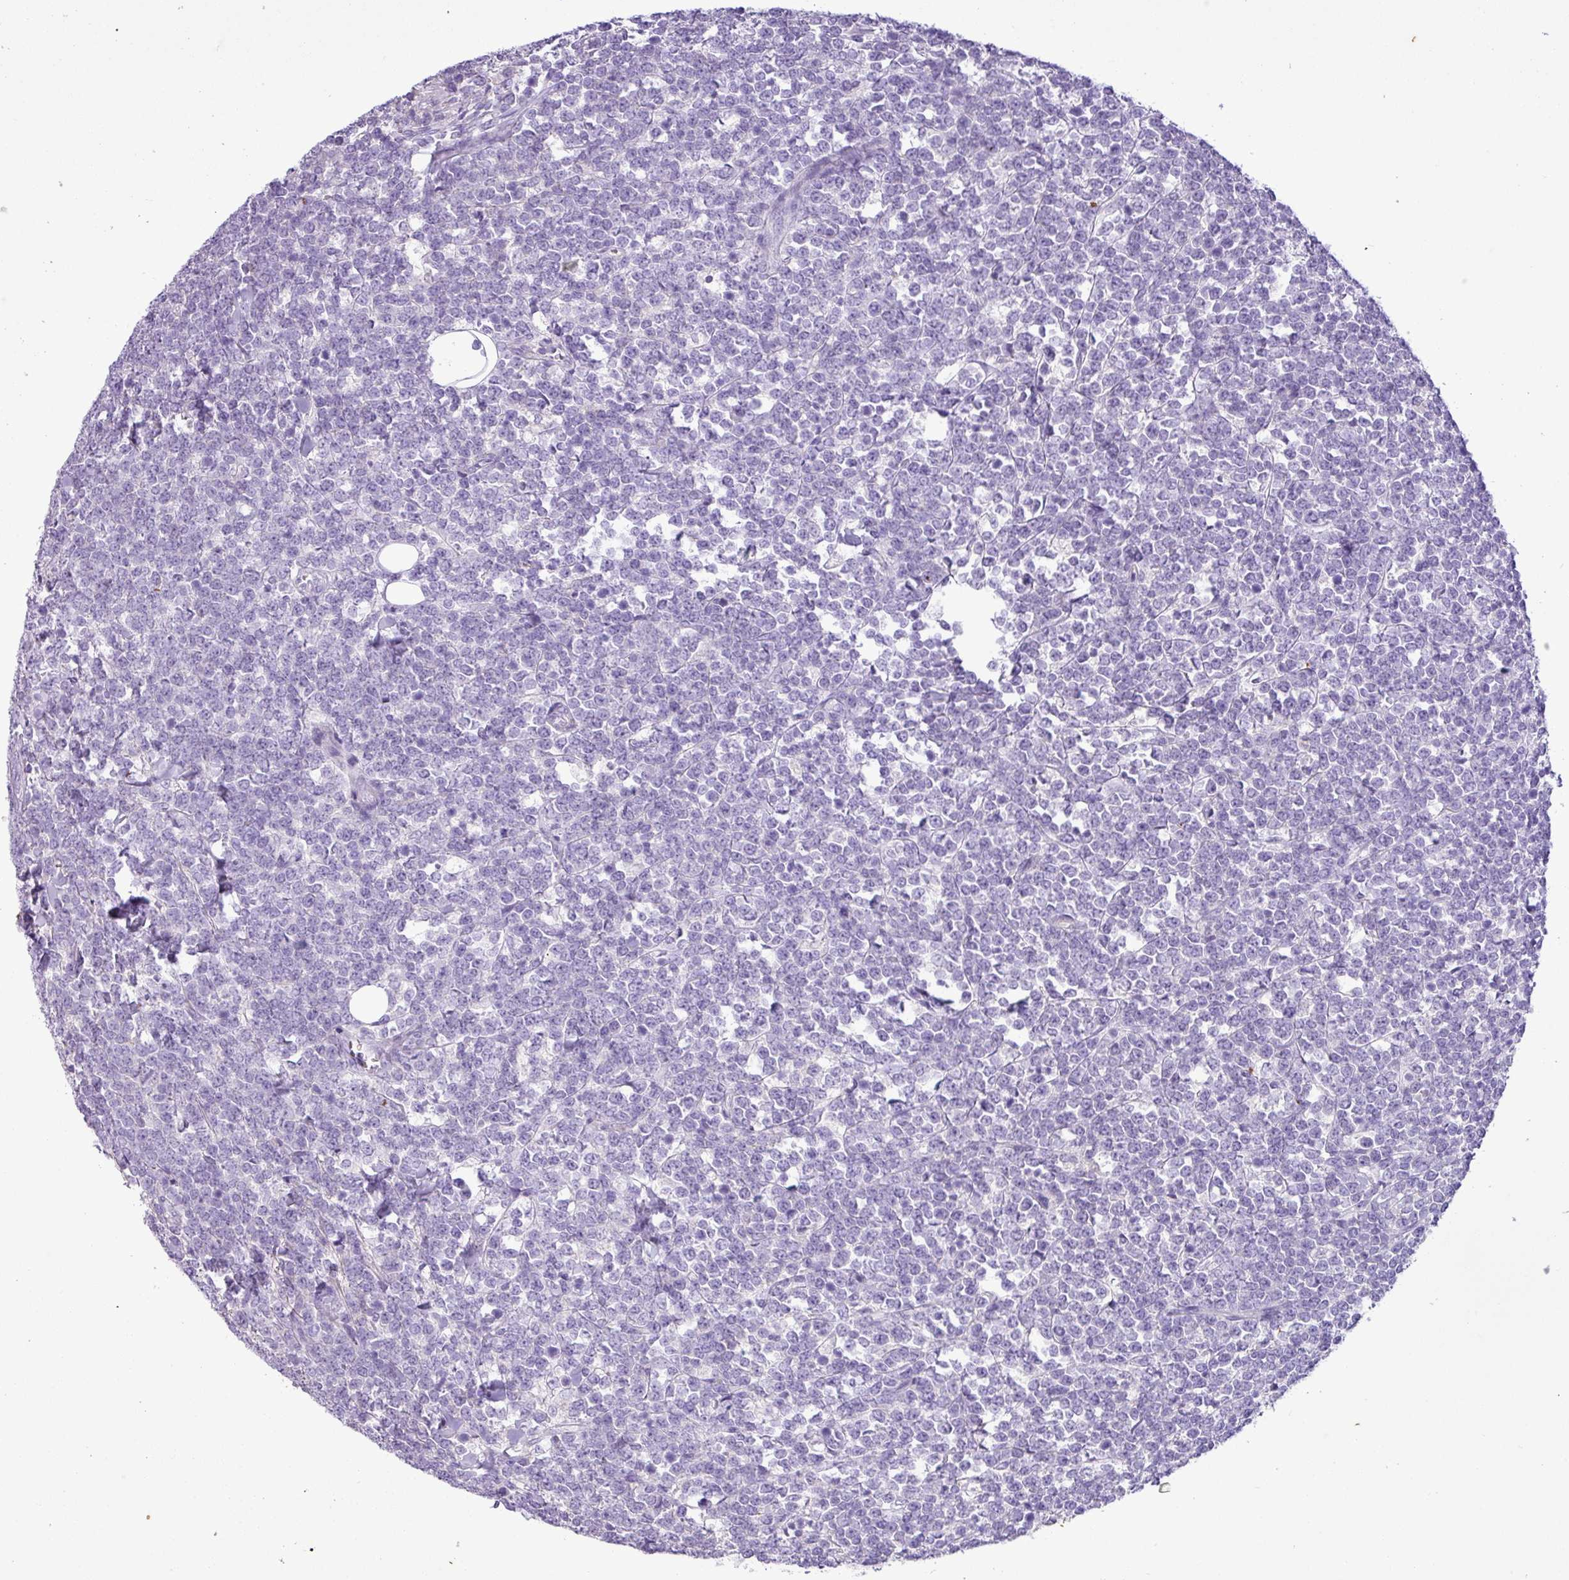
{"staining": {"intensity": "negative", "quantity": "none", "location": "none"}, "tissue": "lymphoma", "cell_type": "Tumor cells", "image_type": "cancer", "snomed": [{"axis": "morphology", "description": "Malignant lymphoma, non-Hodgkin's type, High grade"}, {"axis": "topography", "description": "Small intestine"}, {"axis": "topography", "description": "Colon"}], "caption": "Malignant lymphoma, non-Hodgkin's type (high-grade) was stained to show a protein in brown. There is no significant positivity in tumor cells. (Brightfield microscopy of DAB immunohistochemistry at high magnification).", "gene": "ZNF334", "patient": {"sex": "male", "age": 8}}